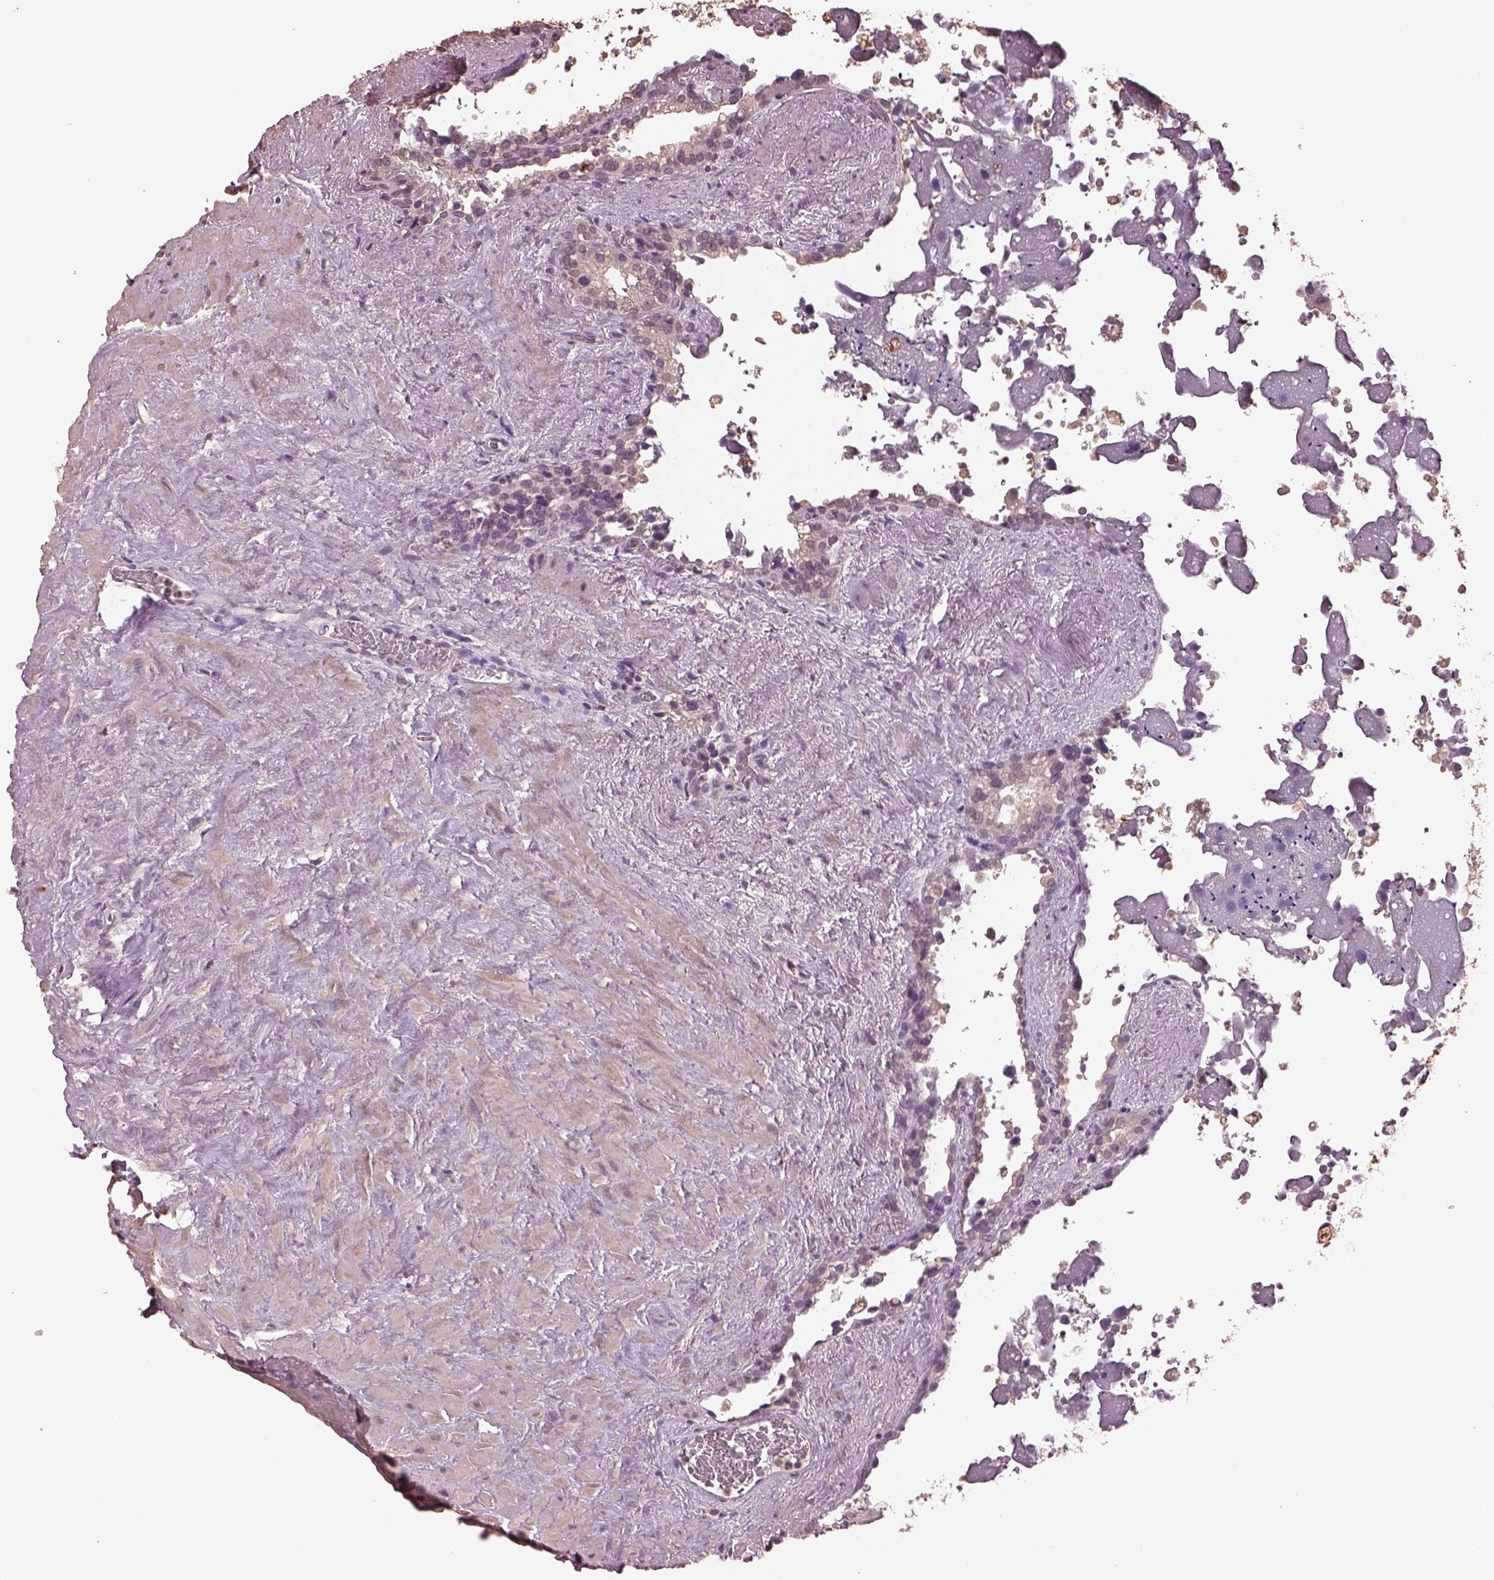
{"staining": {"intensity": "negative", "quantity": "none", "location": "none"}, "tissue": "seminal vesicle", "cell_type": "Glandular cells", "image_type": "normal", "snomed": [{"axis": "morphology", "description": "Normal tissue, NOS"}, {"axis": "topography", "description": "Seminal veicle"}], "caption": "DAB (3,3'-diaminobenzidine) immunohistochemical staining of unremarkable seminal vesicle displays no significant positivity in glandular cells.", "gene": "CPT1C", "patient": {"sex": "male", "age": 71}}